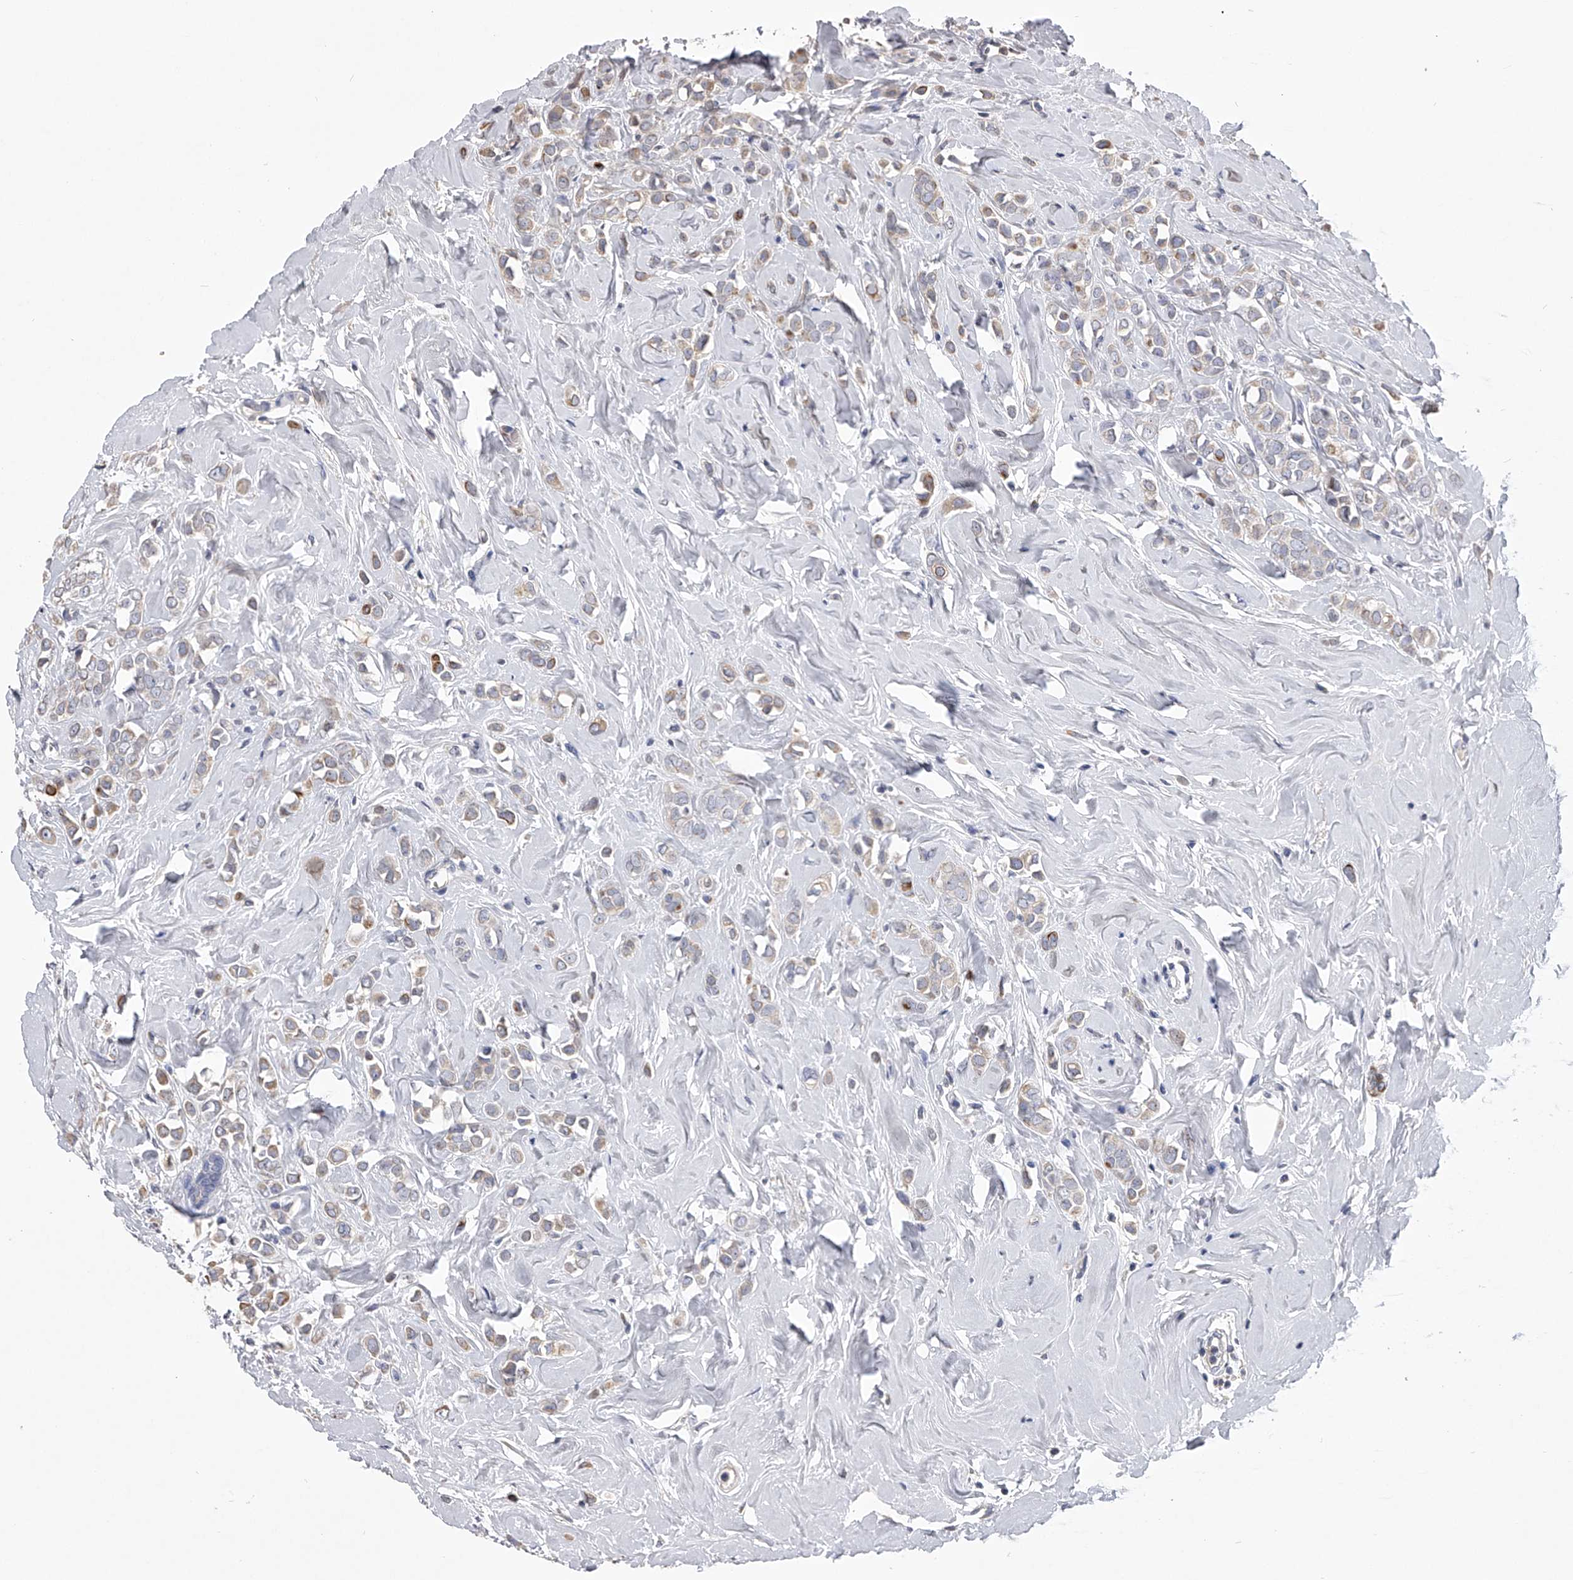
{"staining": {"intensity": "weak", "quantity": "25%-75%", "location": "cytoplasmic/membranous"}, "tissue": "breast cancer", "cell_type": "Tumor cells", "image_type": "cancer", "snomed": [{"axis": "morphology", "description": "Lobular carcinoma"}, {"axis": "topography", "description": "Breast"}], "caption": "Immunohistochemistry staining of breast cancer, which shows low levels of weak cytoplasmic/membranous expression in approximately 25%-75% of tumor cells indicating weak cytoplasmic/membranous protein expression. The staining was performed using DAB (brown) for protein detection and nuclei were counterstained in hematoxylin (blue).", "gene": "MDN1", "patient": {"sex": "female", "age": 47}}